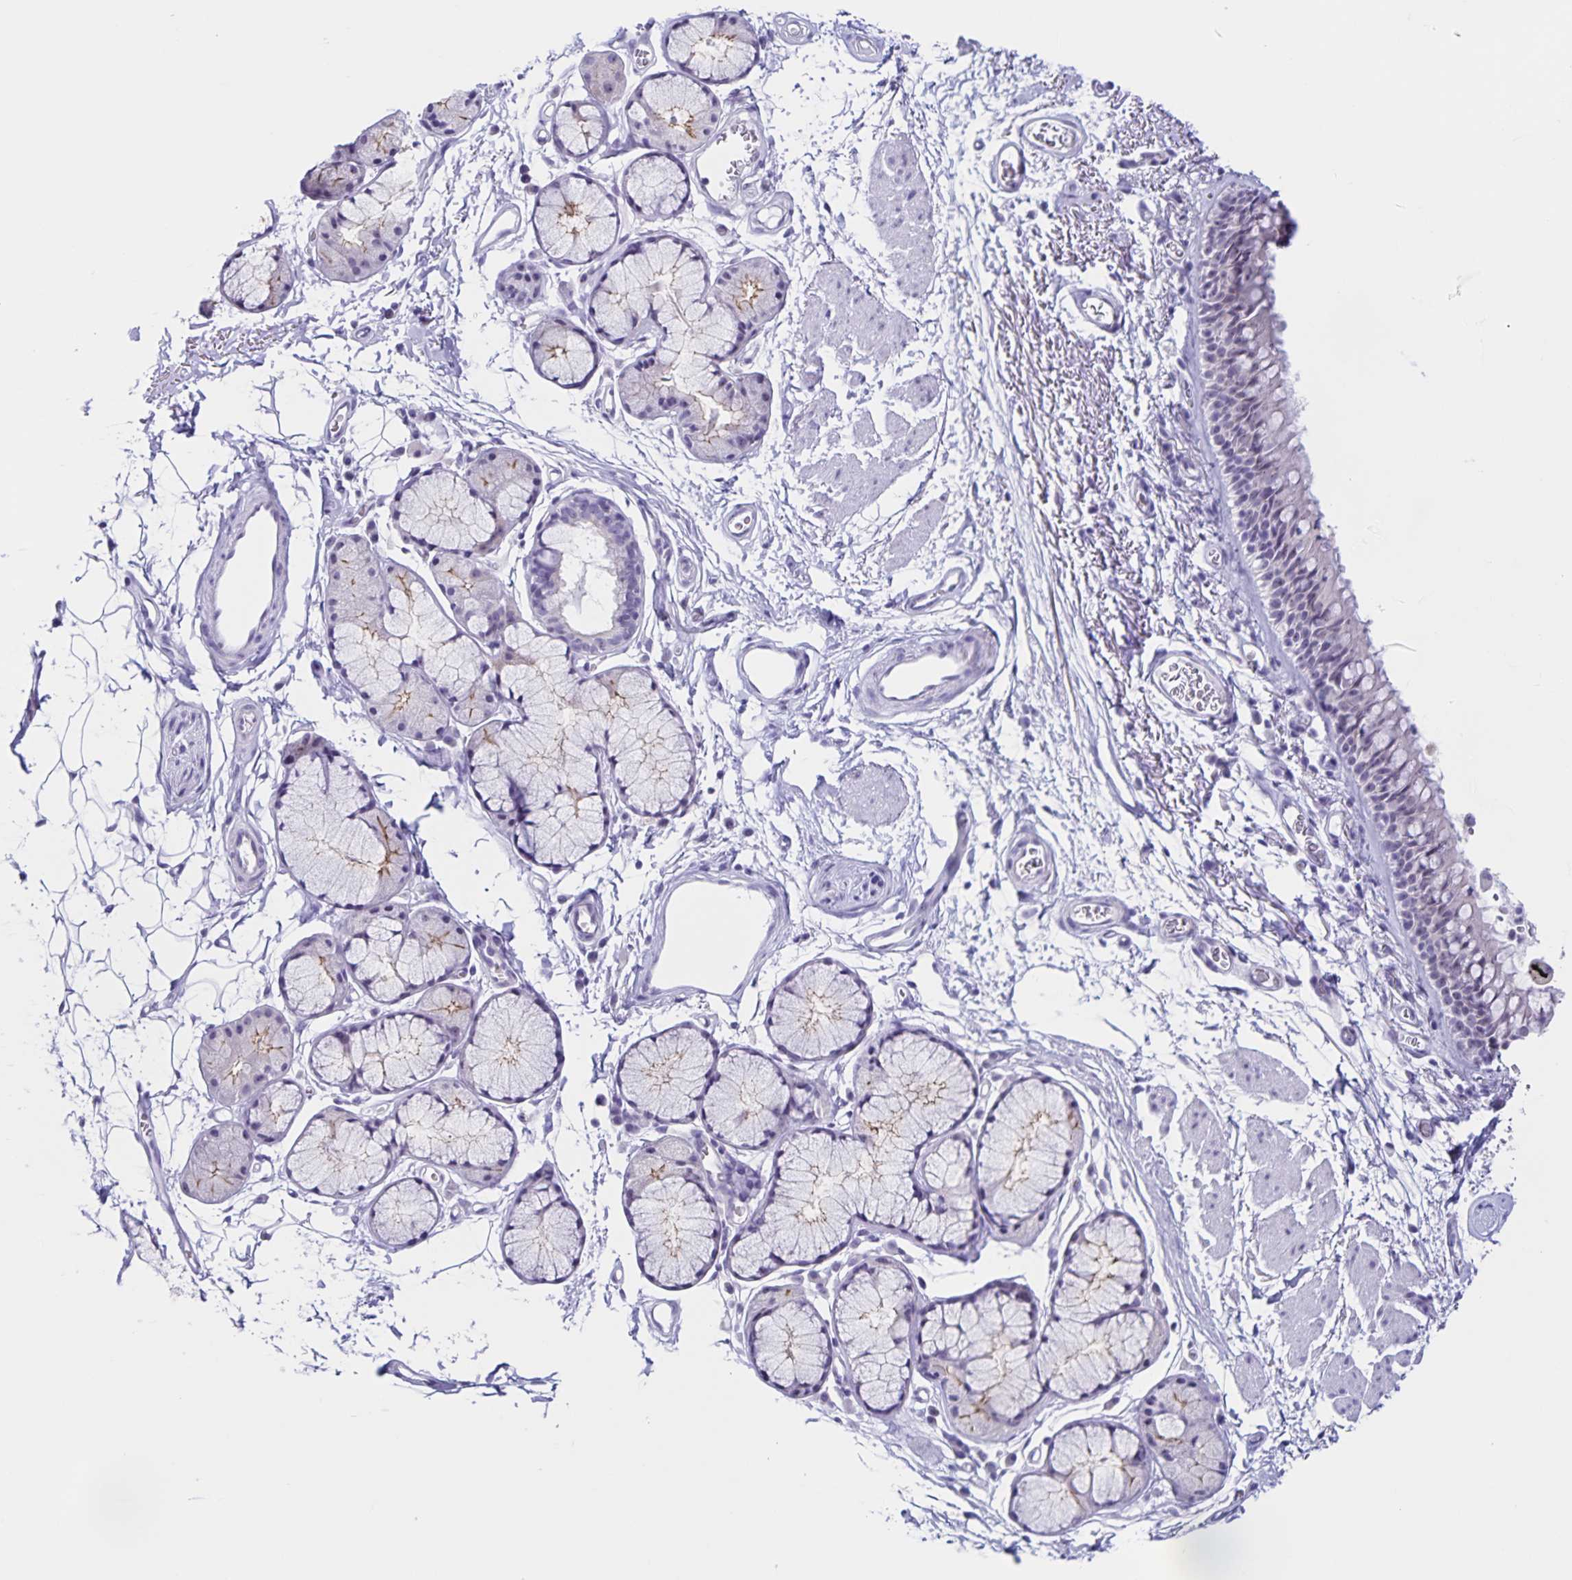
{"staining": {"intensity": "weak", "quantity": "<25%", "location": "nuclear"}, "tissue": "bronchus", "cell_type": "Respiratory epithelial cells", "image_type": "normal", "snomed": [{"axis": "morphology", "description": "Normal tissue, NOS"}, {"axis": "topography", "description": "Cartilage tissue"}, {"axis": "topography", "description": "Bronchus"}], "caption": "Micrograph shows no protein expression in respiratory epithelial cells of benign bronchus.", "gene": "FAM170A", "patient": {"sex": "female", "age": 79}}